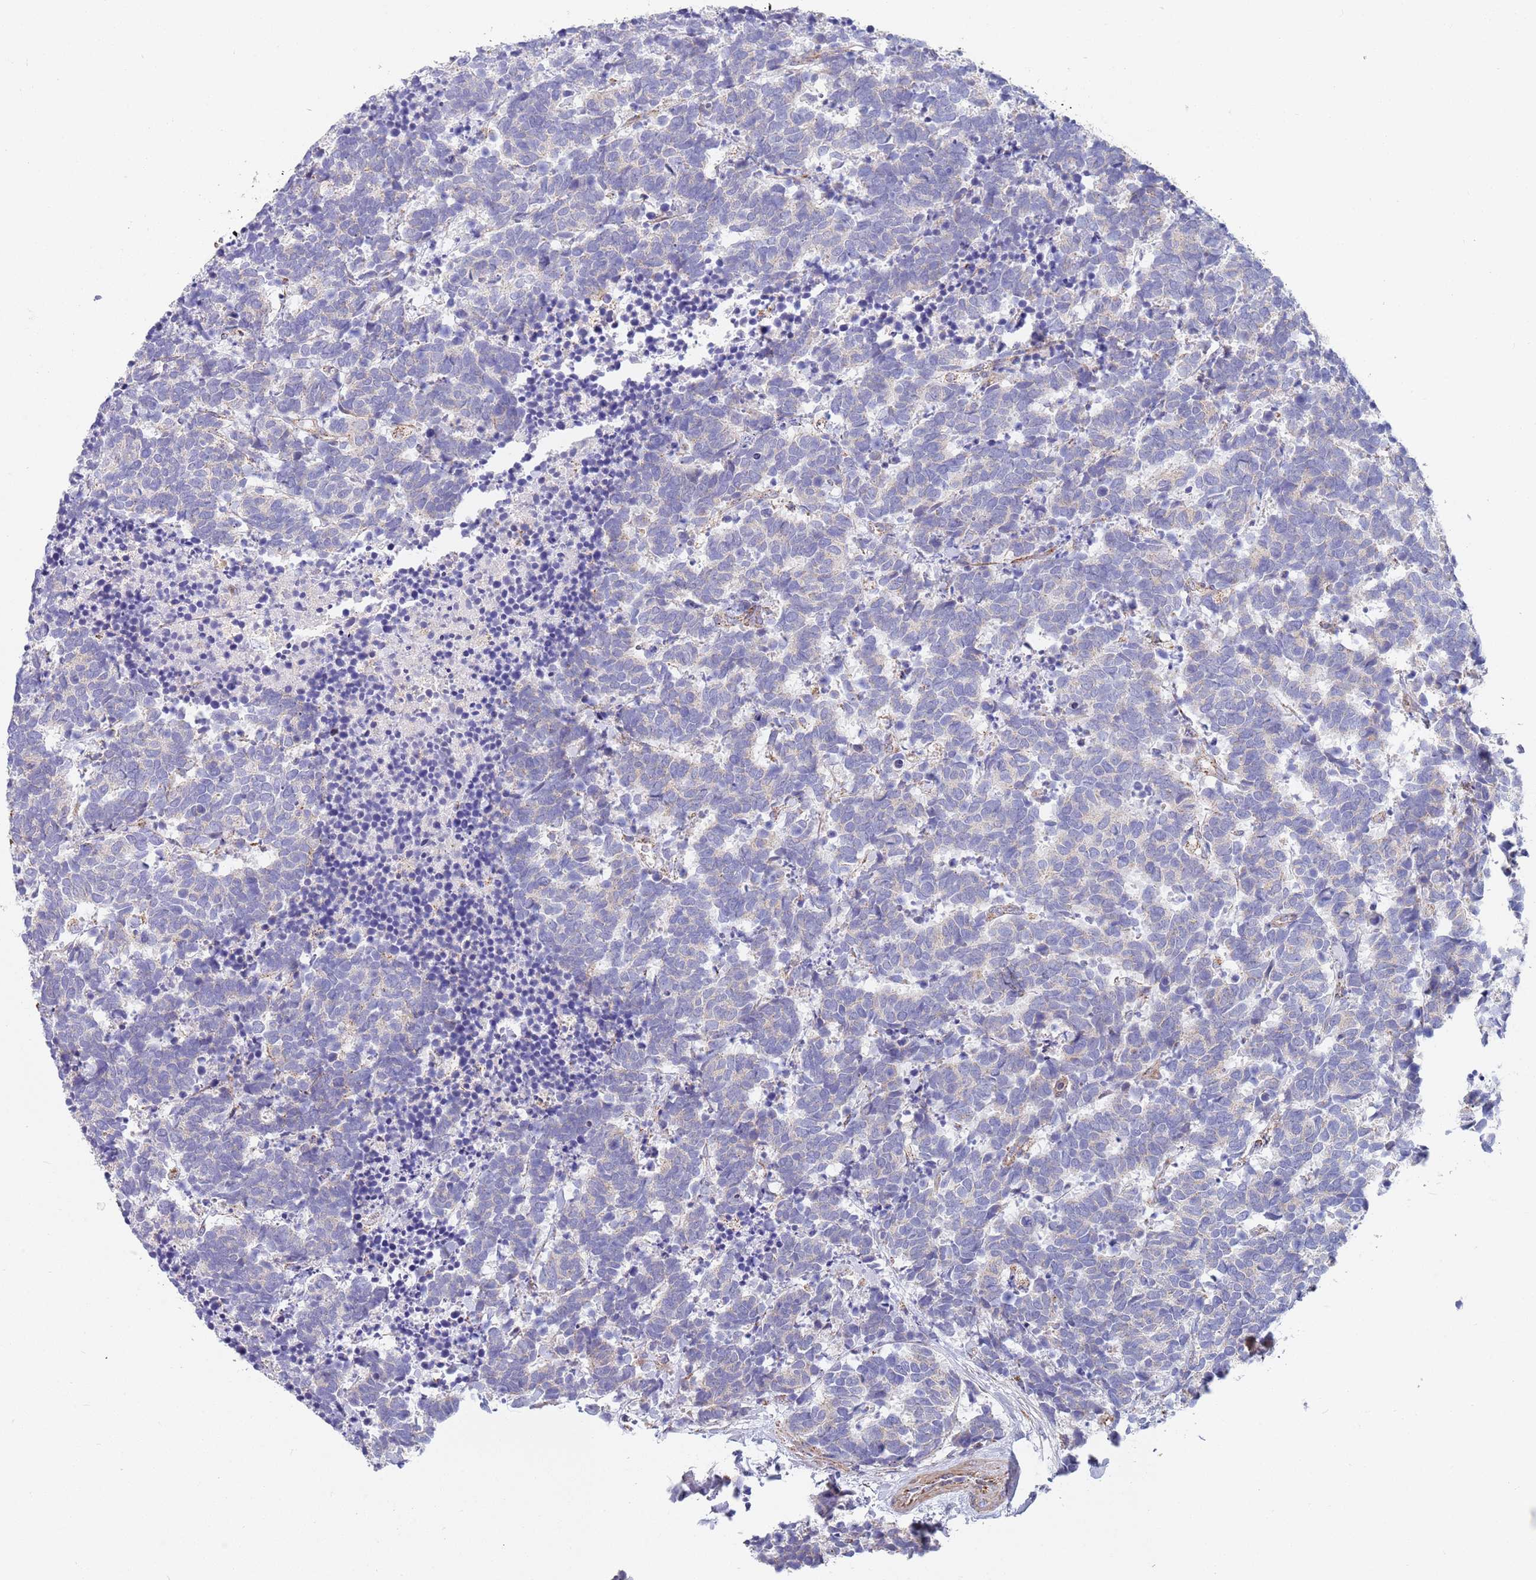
{"staining": {"intensity": "negative", "quantity": "none", "location": "none"}, "tissue": "carcinoid", "cell_type": "Tumor cells", "image_type": "cancer", "snomed": [{"axis": "morphology", "description": "Carcinoma, NOS"}, {"axis": "morphology", "description": "Carcinoid, malignant, NOS"}, {"axis": "topography", "description": "Prostate"}], "caption": "Immunohistochemical staining of human malignant carcinoid demonstrates no significant expression in tumor cells.", "gene": "PWWP3A", "patient": {"sex": "male", "age": 57}}